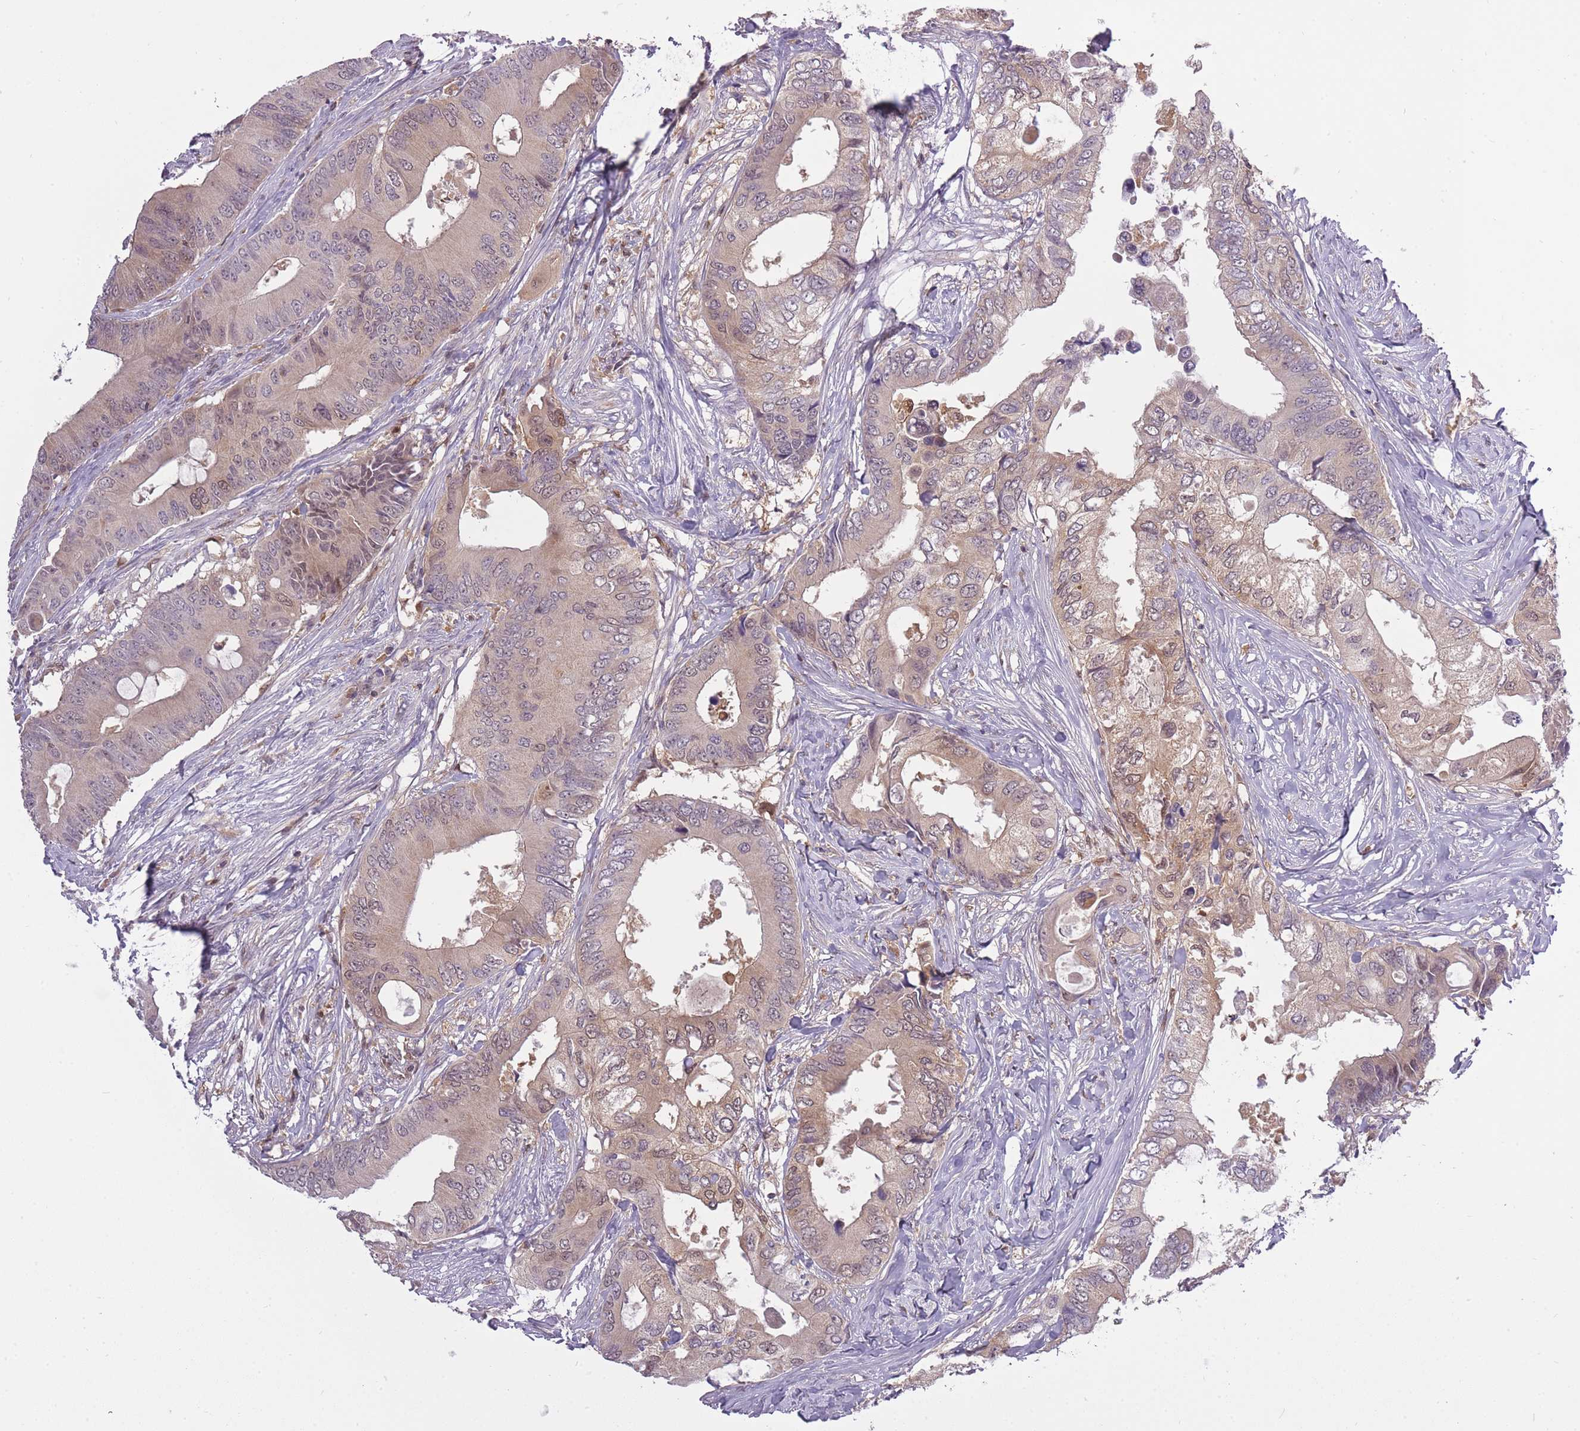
{"staining": {"intensity": "weak", "quantity": "25%-75%", "location": "cytoplasmic/membranous"}, "tissue": "colorectal cancer", "cell_type": "Tumor cells", "image_type": "cancer", "snomed": [{"axis": "morphology", "description": "Adenocarcinoma, NOS"}, {"axis": "topography", "description": "Colon"}], "caption": "Immunohistochemical staining of human colorectal cancer (adenocarcinoma) displays low levels of weak cytoplasmic/membranous positivity in approximately 25%-75% of tumor cells. The protein of interest is shown in brown color, while the nuclei are stained blue.", "gene": "CXorf38", "patient": {"sex": "male", "age": 71}}